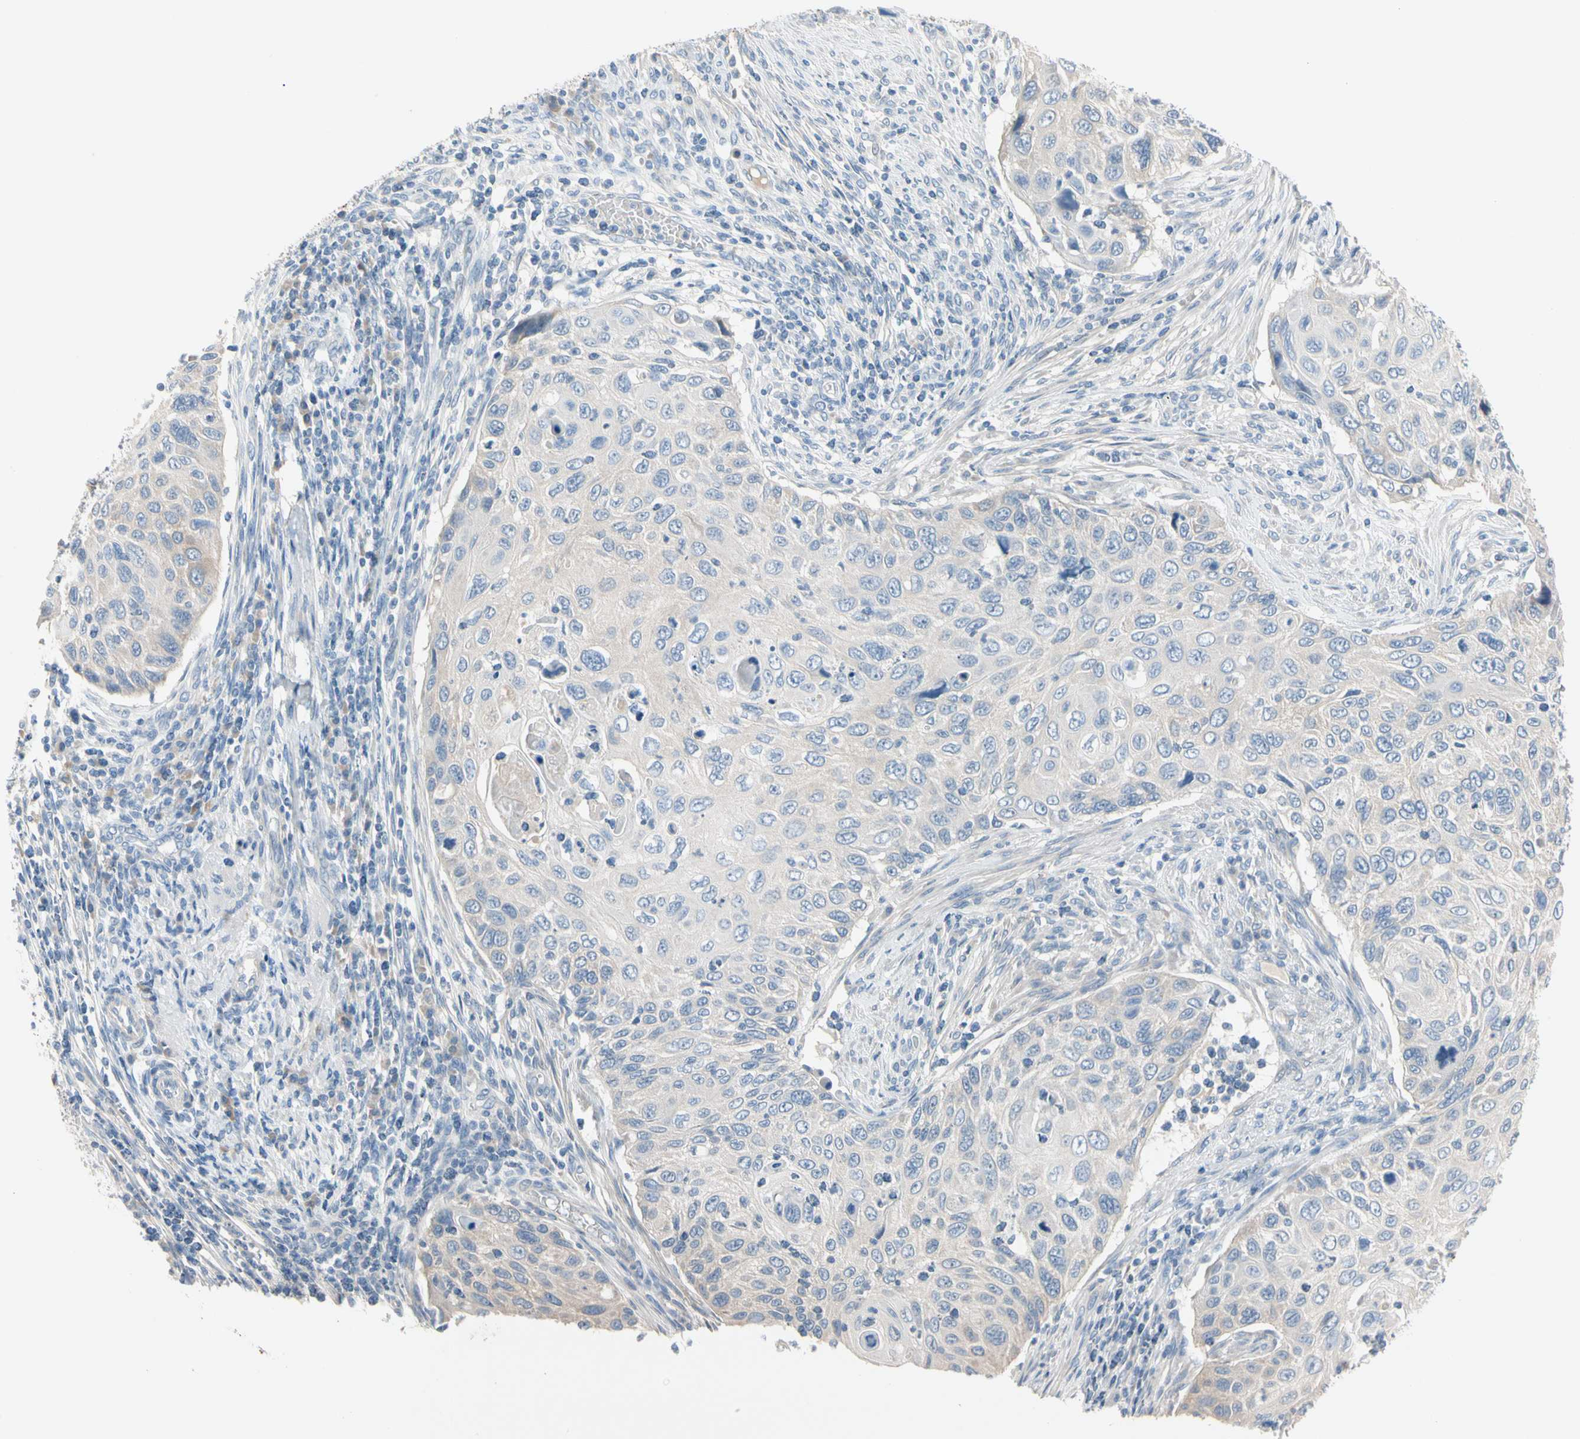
{"staining": {"intensity": "negative", "quantity": "none", "location": "none"}, "tissue": "cervical cancer", "cell_type": "Tumor cells", "image_type": "cancer", "snomed": [{"axis": "morphology", "description": "Squamous cell carcinoma, NOS"}, {"axis": "topography", "description": "Cervix"}], "caption": "High power microscopy histopathology image of an immunohistochemistry (IHC) micrograph of squamous cell carcinoma (cervical), revealing no significant expression in tumor cells. The staining is performed using DAB (3,3'-diaminobenzidine) brown chromogen with nuclei counter-stained in using hematoxylin.", "gene": "MARK1", "patient": {"sex": "female", "age": 70}}